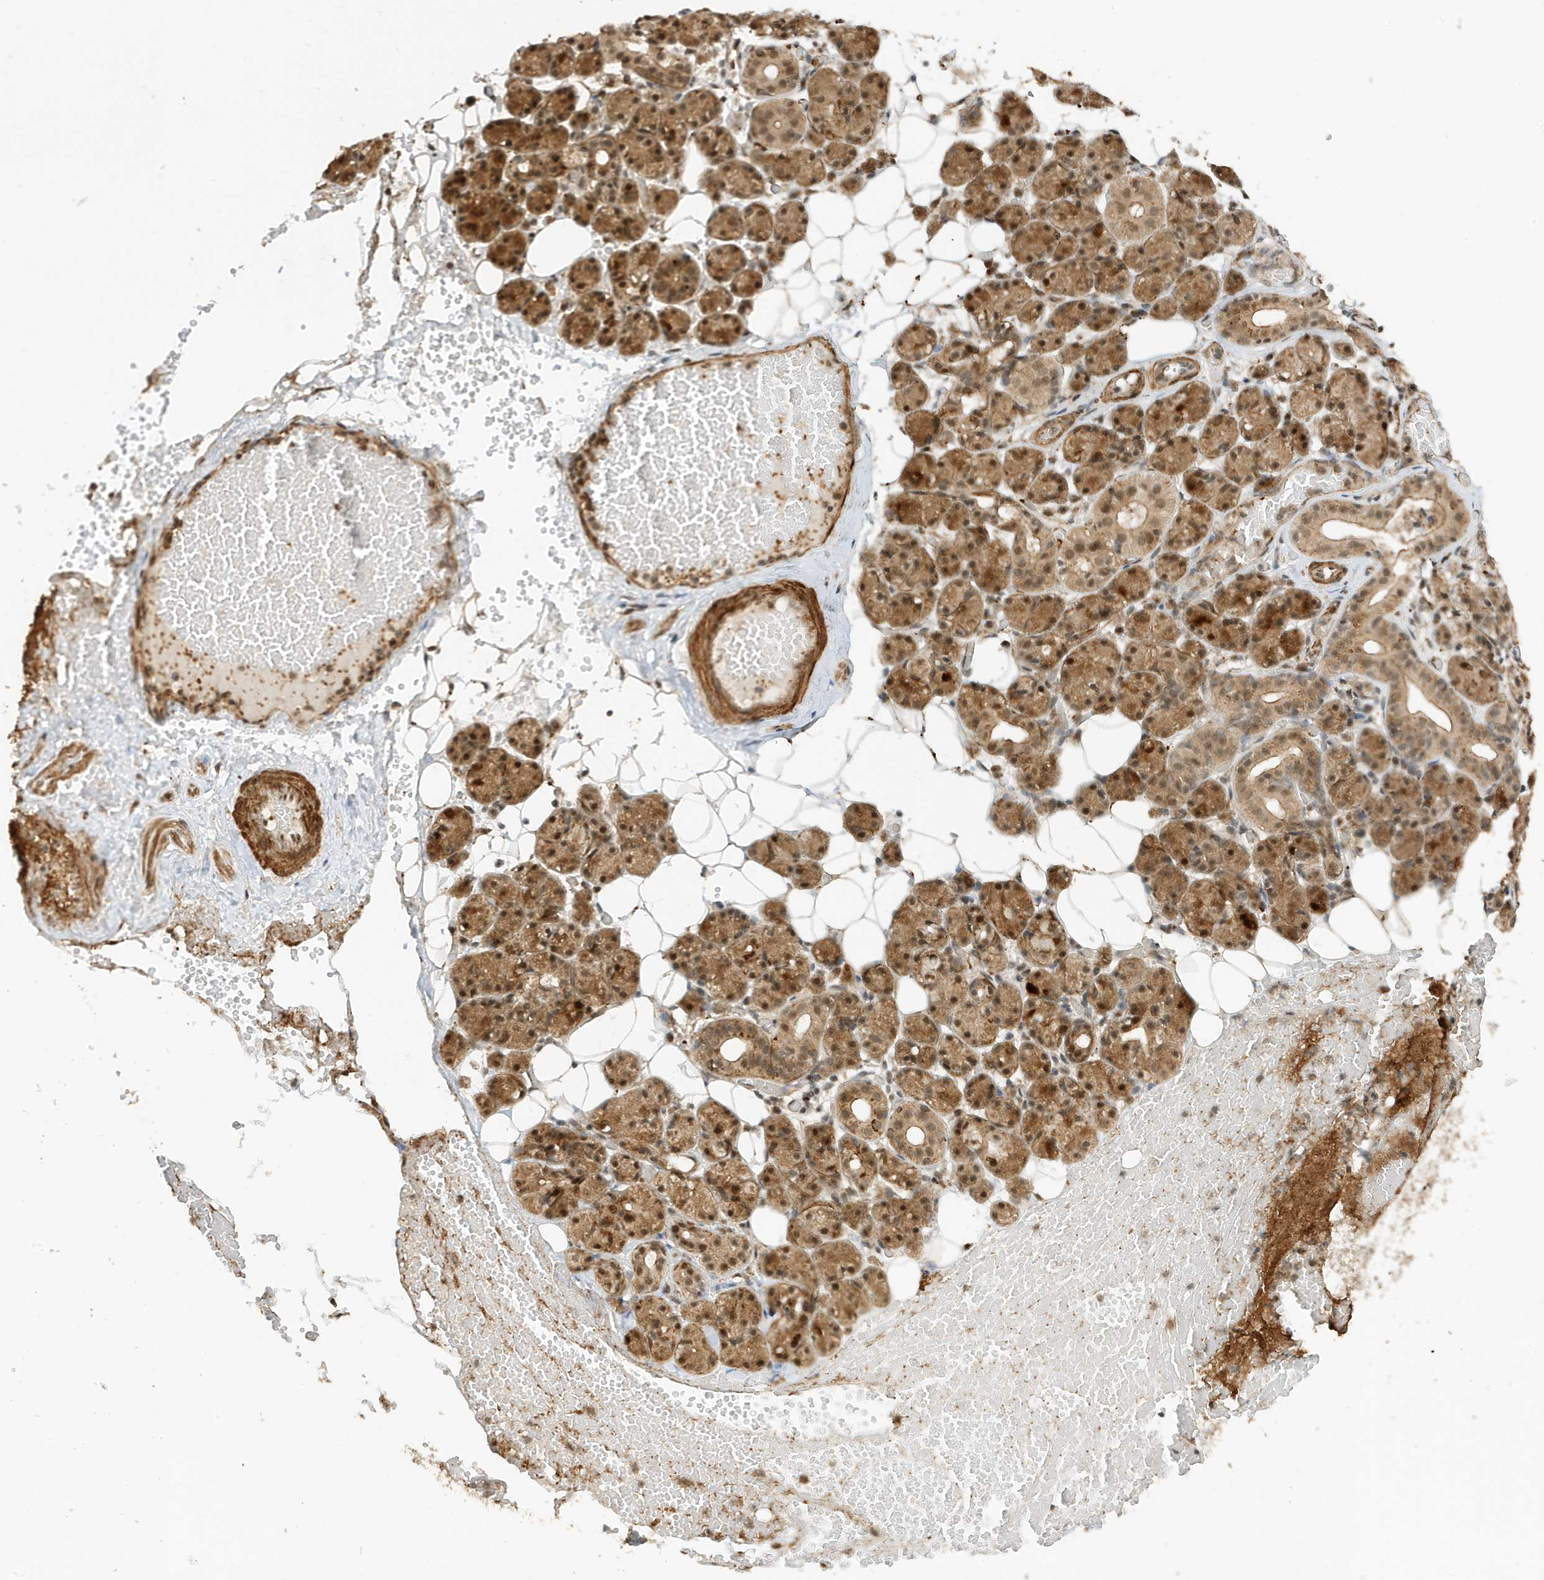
{"staining": {"intensity": "strong", "quantity": "25%-75%", "location": "cytoplasmic/membranous,nuclear"}, "tissue": "salivary gland", "cell_type": "Glandular cells", "image_type": "normal", "snomed": [{"axis": "morphology", "description": "Normal tissue, NOS"}, {"axis": "topography", "description": "Salivary gland"}], "caption": "Immunohistochemistry (DAB) staining of normal salivary gland demonstrates strong cytoplasmic/membranous,nuclear protein staining in approximately 25%-75% of glandular cells. (Stains: DAB (3,3'-diaminobenzidine) in brown, nuclei in blue, Microscopy: brightfield microscopy at high magnification).", "gene": "MAST3", "patient": {"sex": "male", "age": 63}}